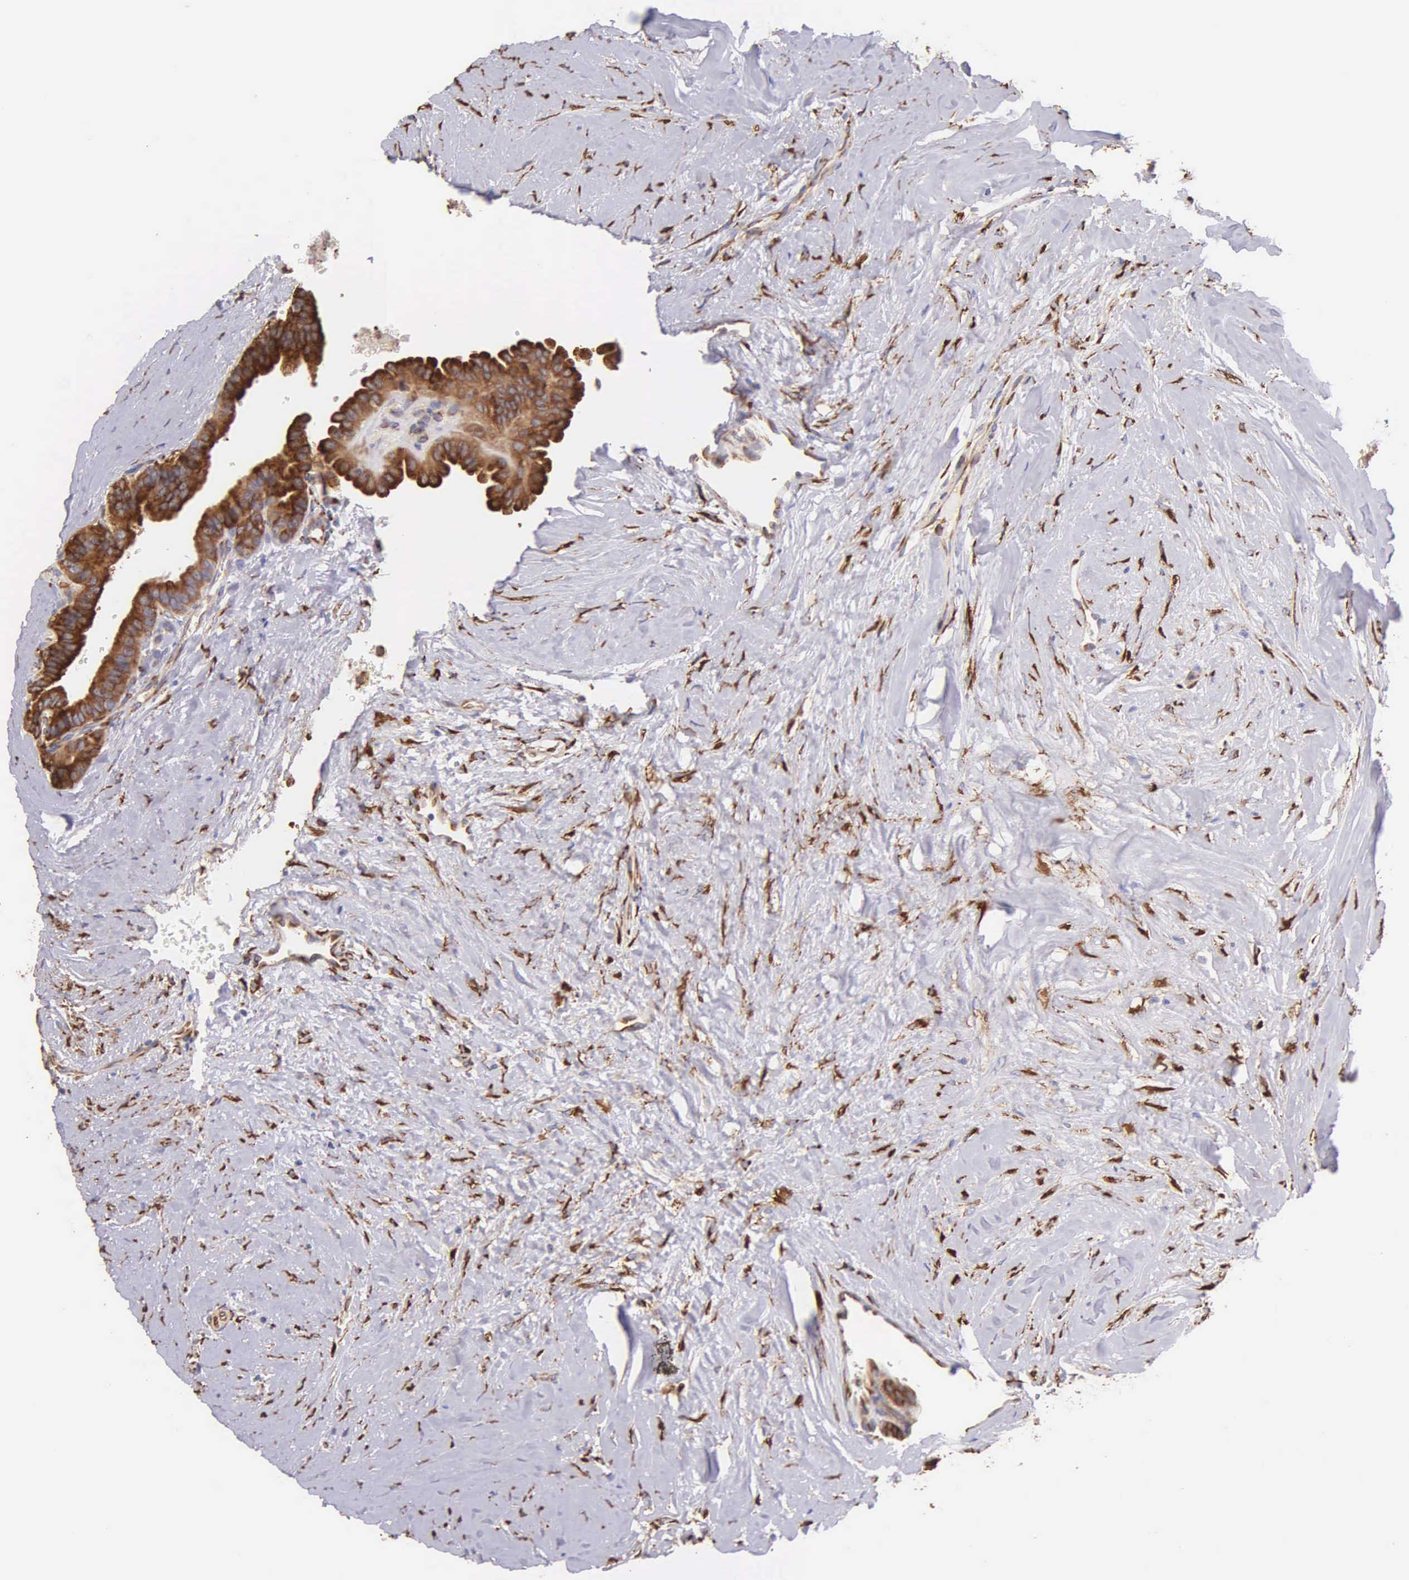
{"staining": {"intensity": "moderate", "quantity": ">75%", "location": "cytoplasmic/membranous"}, "tissue": "thyroid cancer", "cell_type": "Tumor cells", "image_type": "cancer", "snomed": [{"axis": "morphology", "description": "Papillary adenocarcinoma, NOS"}, {"axis": "topography", "description": "Thyroid gland"}], "caption": "Thyroid papillary adenocarcinoma stained for a protein (brown) shows moderate cytoplasmic/membranous positive staining in approximately >75% of tumor cells.", "gene": "CKAP4", "patient": {"sex": "male", "age": 87}}